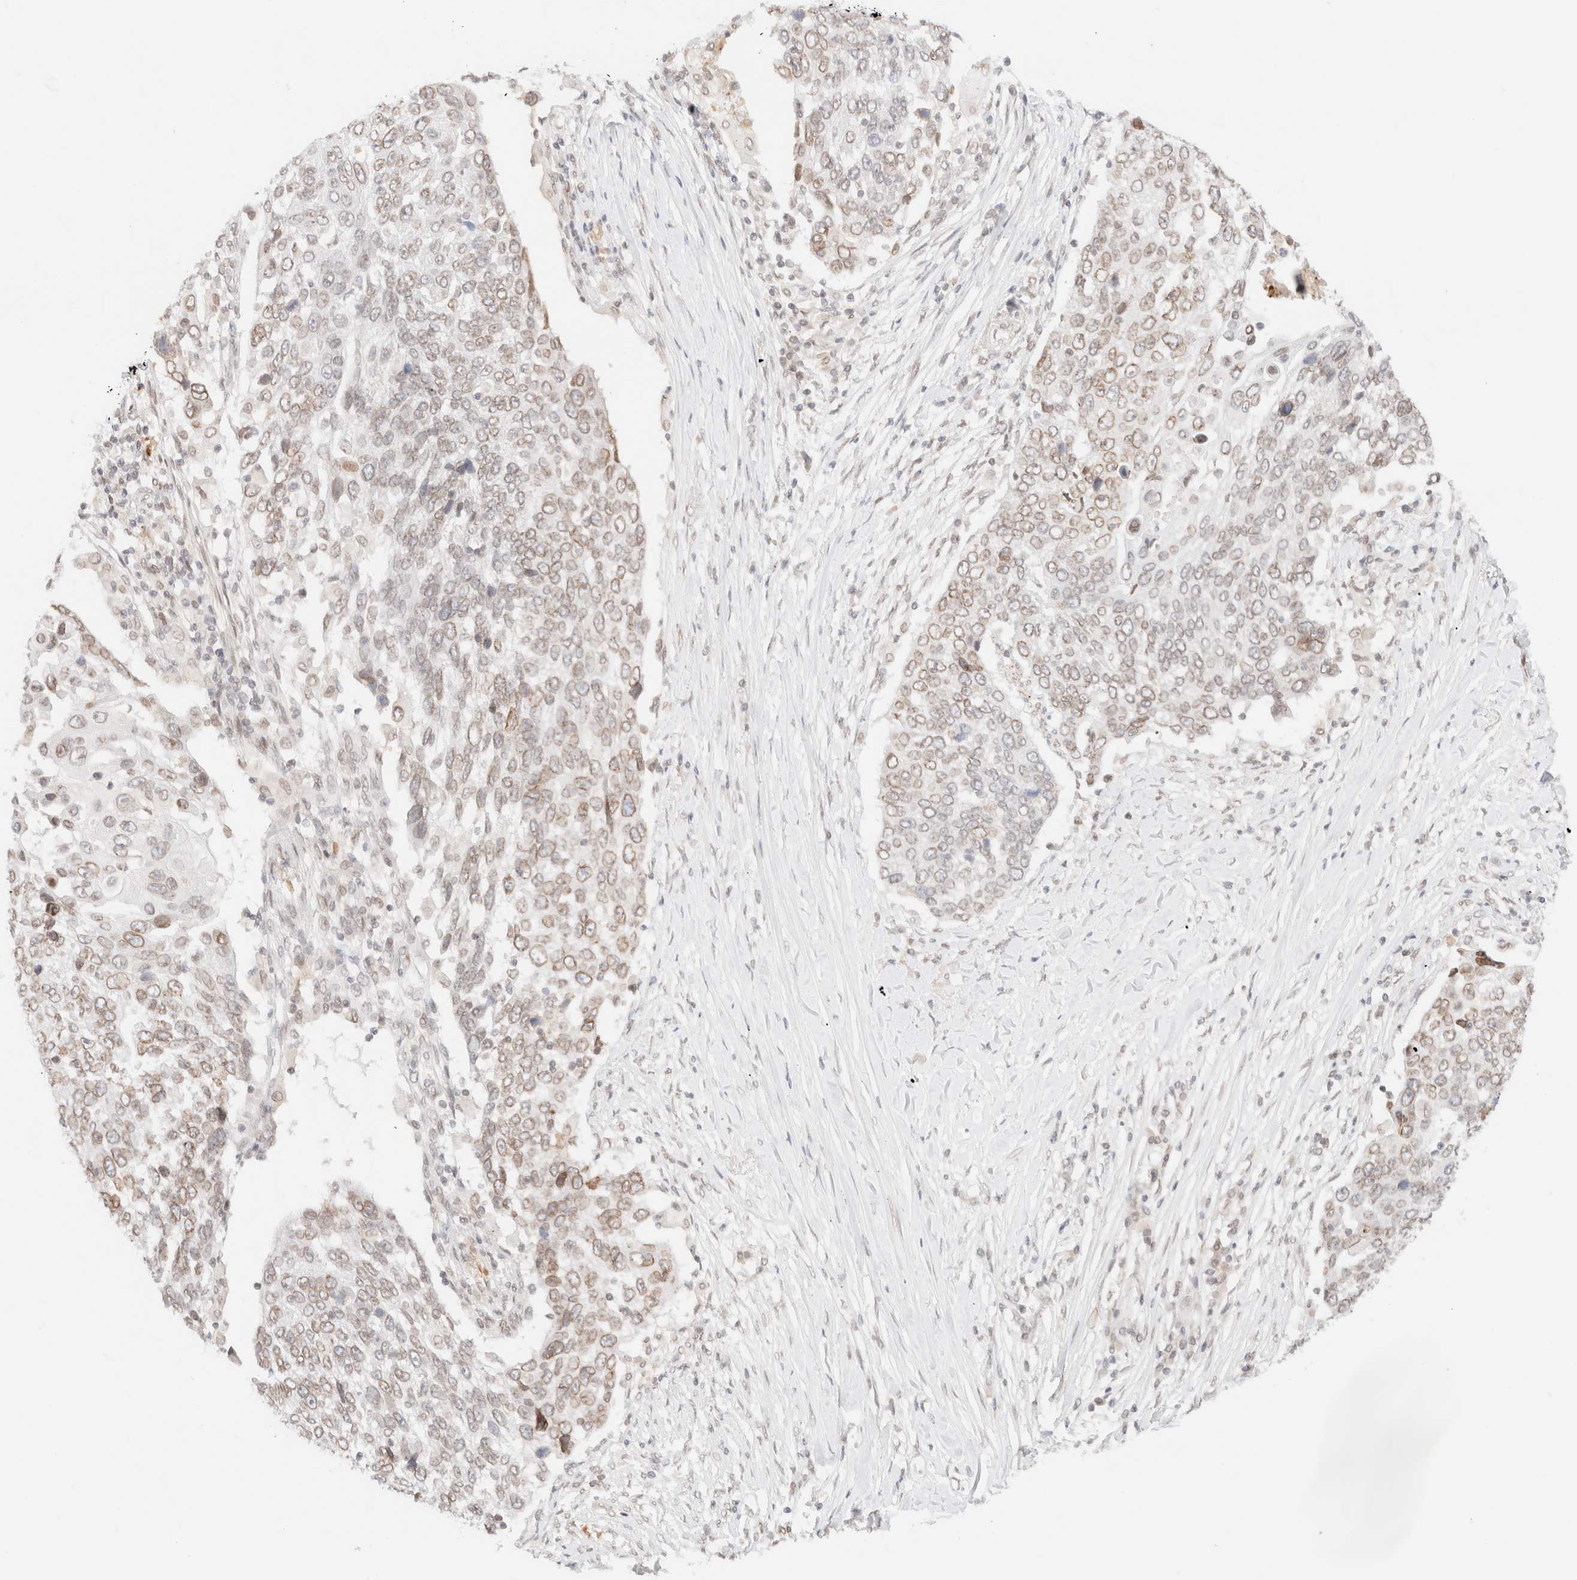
{"staining": {"intensity": "weak", "quantity": ">75%", "location": "cytoplasmic/membranous,nuclear"}, "tissue": "lung cancer", "cell_type": "Tumor cells", "image_type": "cancer", "snomed": [{"axis": "morphology", "description": "Squamous cell carcinoma, NOS"}, {"axis": "topography", "description": "Lung"}], "caption": "The image displays a brown stain indicating the presence of a protein in the cytoplasmic/membranous and nuclear of tumor cells in squamous cell carcinoma (lung).", "gene": "ZNF770", "patient": {"sex": "male", "age": 66}}